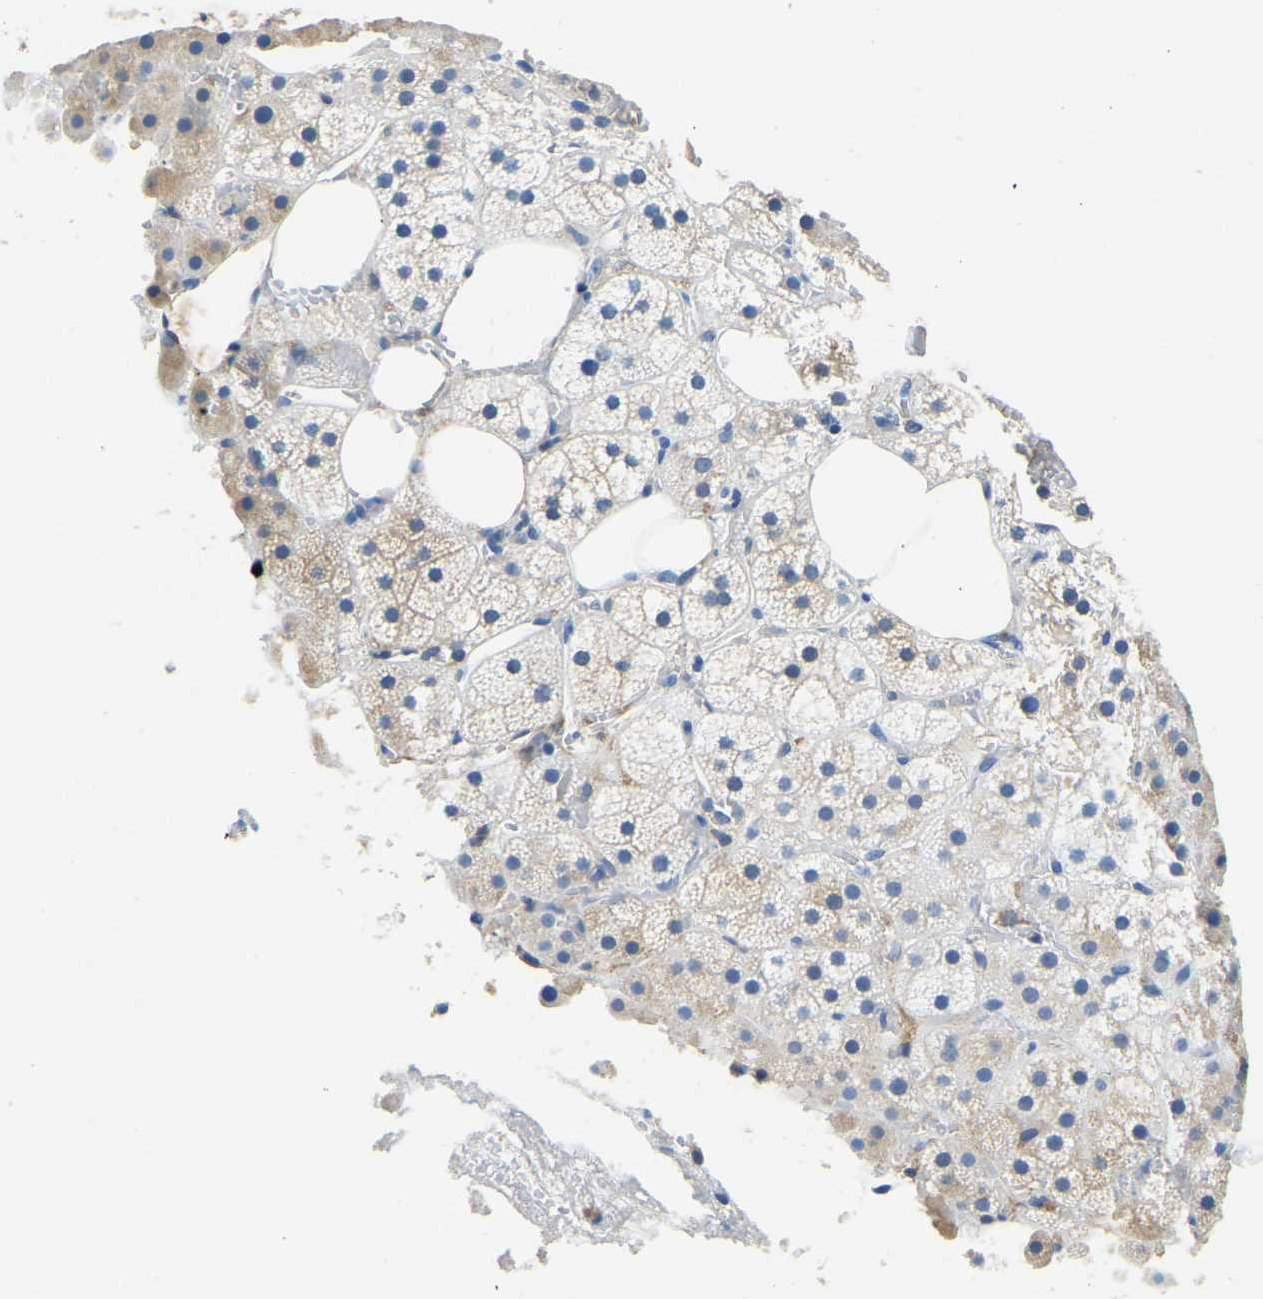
{"staining": {"intensity": "weak", "quantity": "<25%", "location": "cytoplasmic/membranous"}, "tissue": "adrenal gland", "cell_type": "Glandular cells", "image_type": "normal", "snomed": [{"axis": "morphology", "description": "Normal tissue, NOS"}, {"axis": "topography", "description": "Adrenal gland"}], "caption": "Human adrenal gland stained for a protein using immunohistochemistry (IHC) demonstrates no expression in glandular cells.", "gene": "ZDHHC13", "patient": {"sex": "female", "age": 59}}